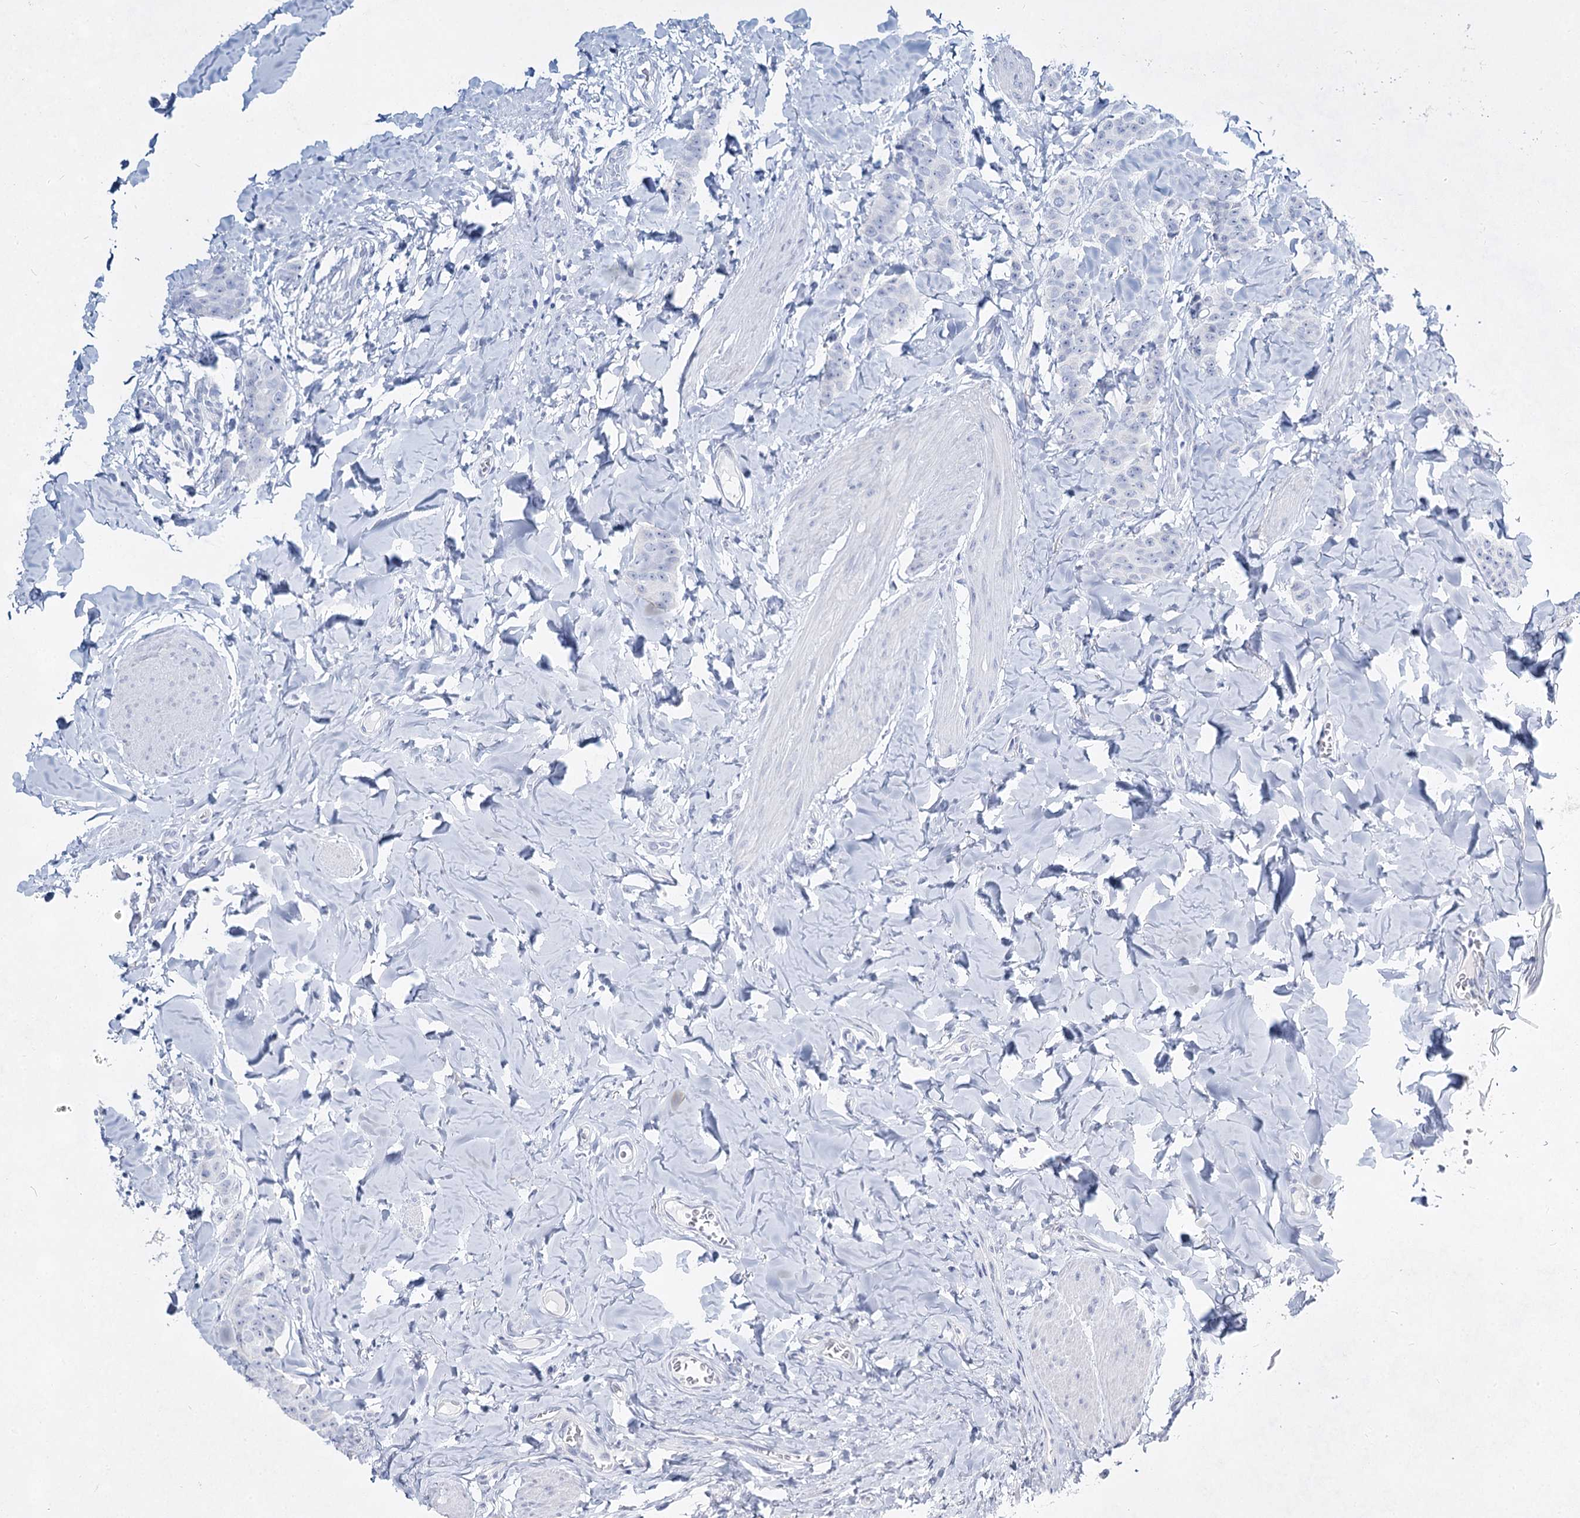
{"staining": {"intensity": "negative", "quantity": "none", "location": "none"}, "tissue": "breast cancer", "cell_type": "Tumor cells", "image_type": "cancer", "snomed": [{"axis": "morphology", "description": "Duct carcinoma"}, {"axis": "topography", "description": "Breast"}], "caption": "Histopathology image shows no significant protein staining in tumor cells of infiltrating ductal carcinoma (breast).", "gene": "SLC17A2", "patient": {"sex": "female", "age": 40}}